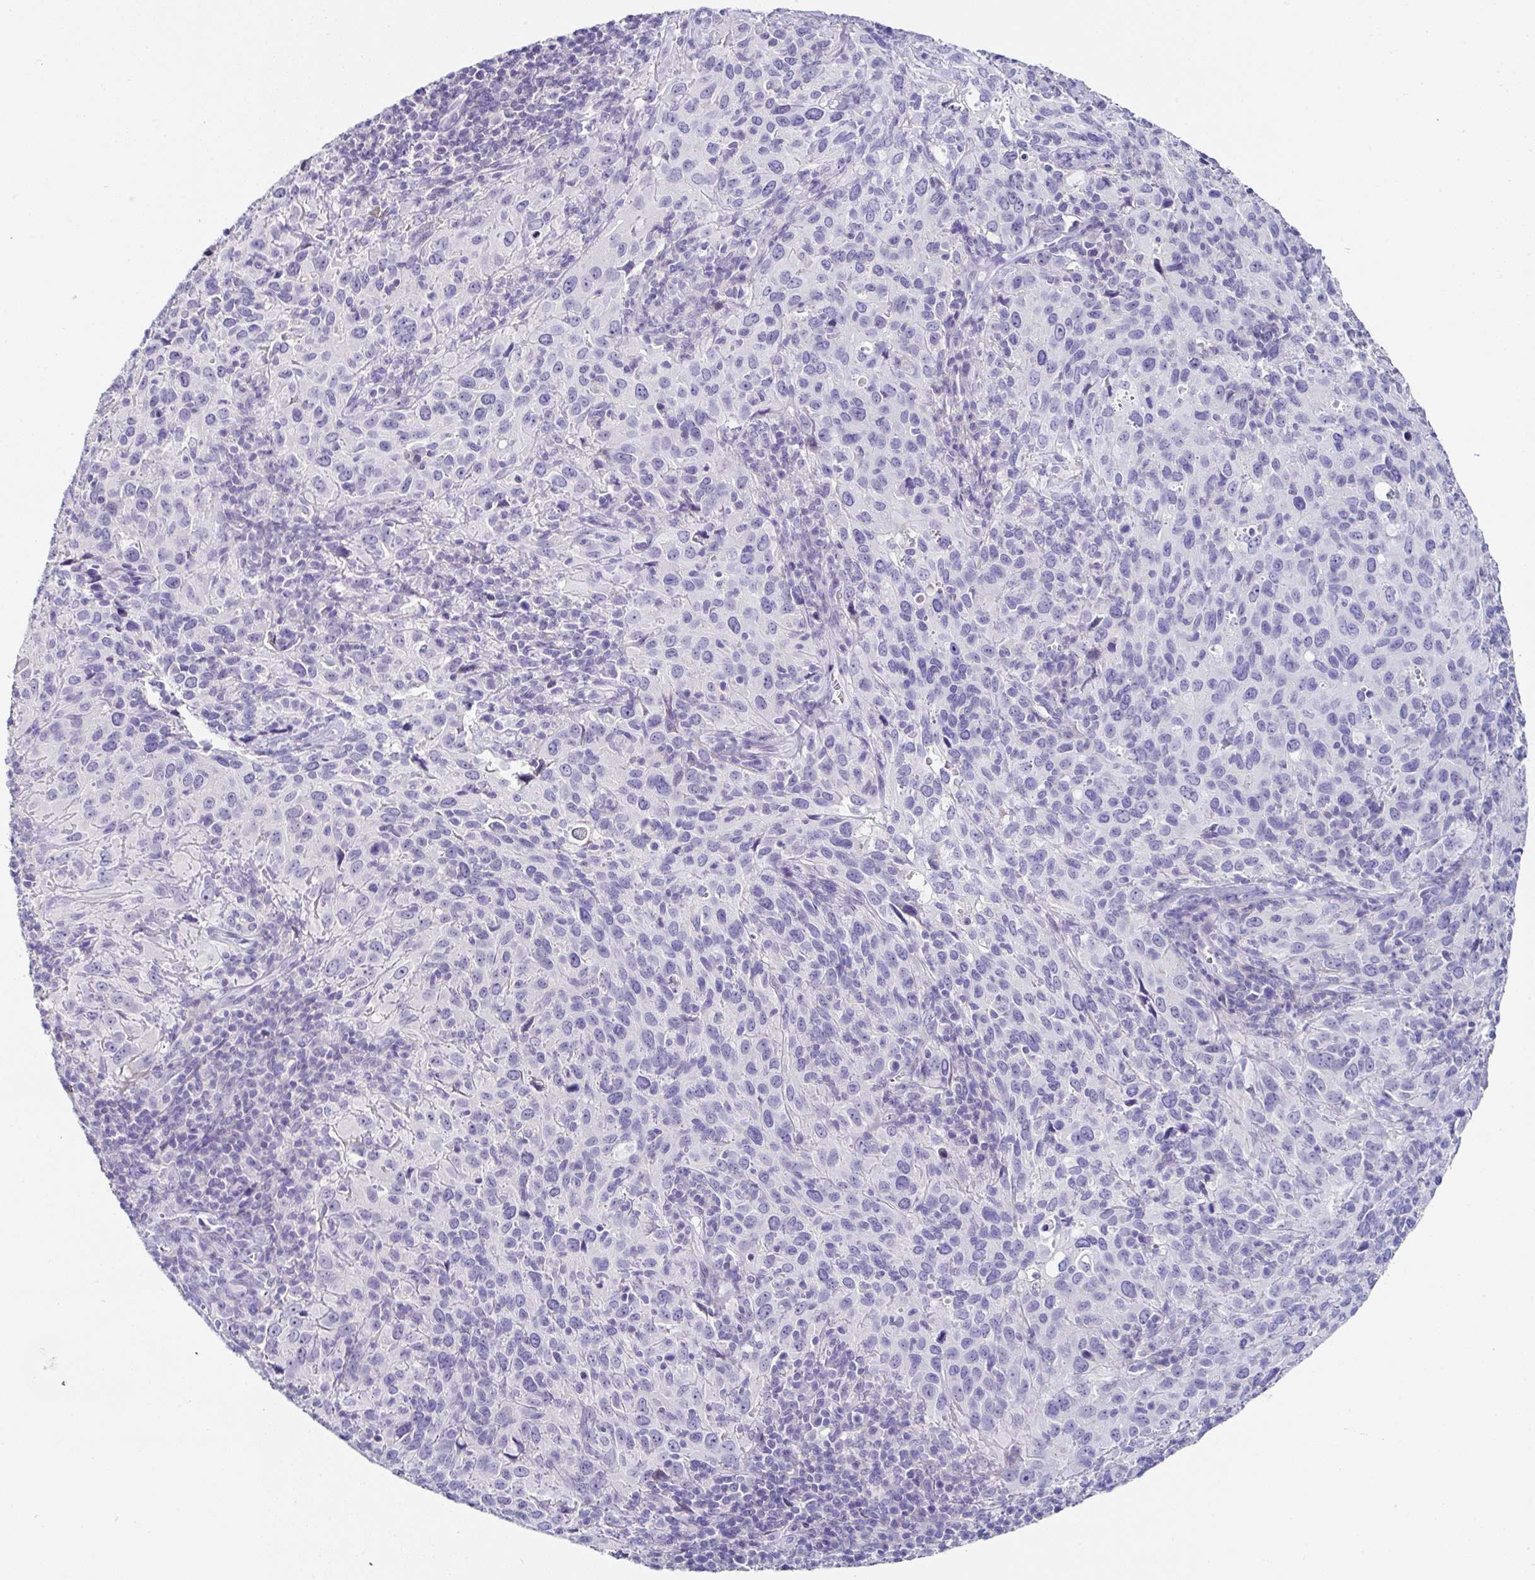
{"staining": {"intensity": "negative", "quantity": "none", "location": "none"}, "tissue": "cervical cancer", "cell_type": "Tumor cells", "image_type": "cancer", "snomed": [{"axis": "morphology", "description": "Squamous cell carcinoma, NOS"}, {"axis": "topography", "description": "Cervix"}], "caption": "Tumor cells are negative for brown protein staining in cervical cancer.", "gene": "UGT3A1", "patient": {"sex": "female", "age": 51}}